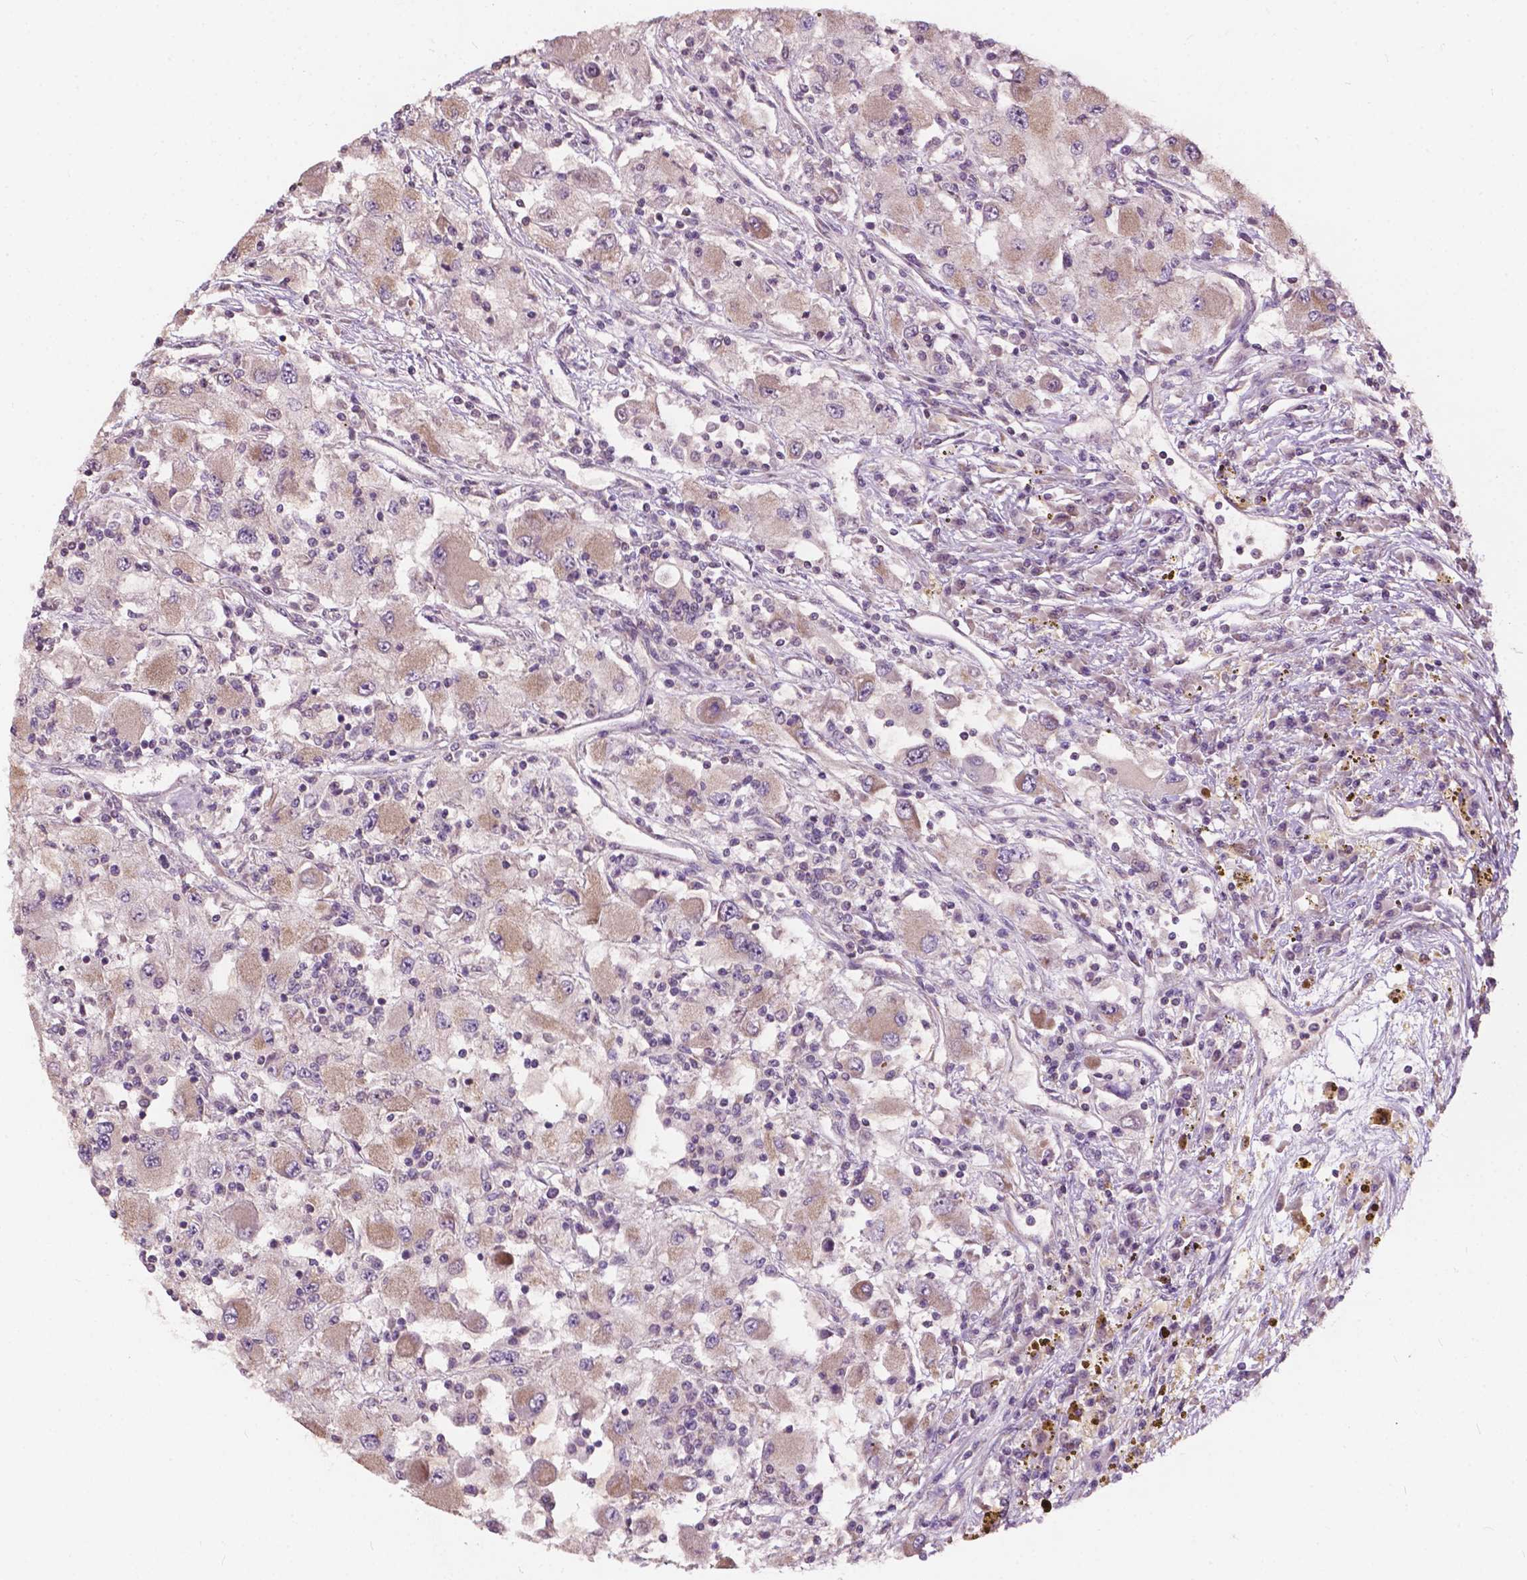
{"staining": {"intensity": "weak", "quantity": "25%-75%", "location": "cytoplasmic/membranous"}, "tissue": "renal cancer", "cell_type": "Tumor cells", "image_type": "cancer", "snomed": [{"axis": "morphology", "description": "Adenocarcinoma, NOS"}, {"axis": "topography", "description": "Kidney"}], "caption": "Protein staining of renal cancer (adenocarcinoma) tissue displays weak cytoplasmic/membranous staining in about 25%-75% of tumor cells. (IHC, brightfield microscopy, high magnification).", "gene": "NDUFA10", "patient": {"sex": "female", "age": 67}}